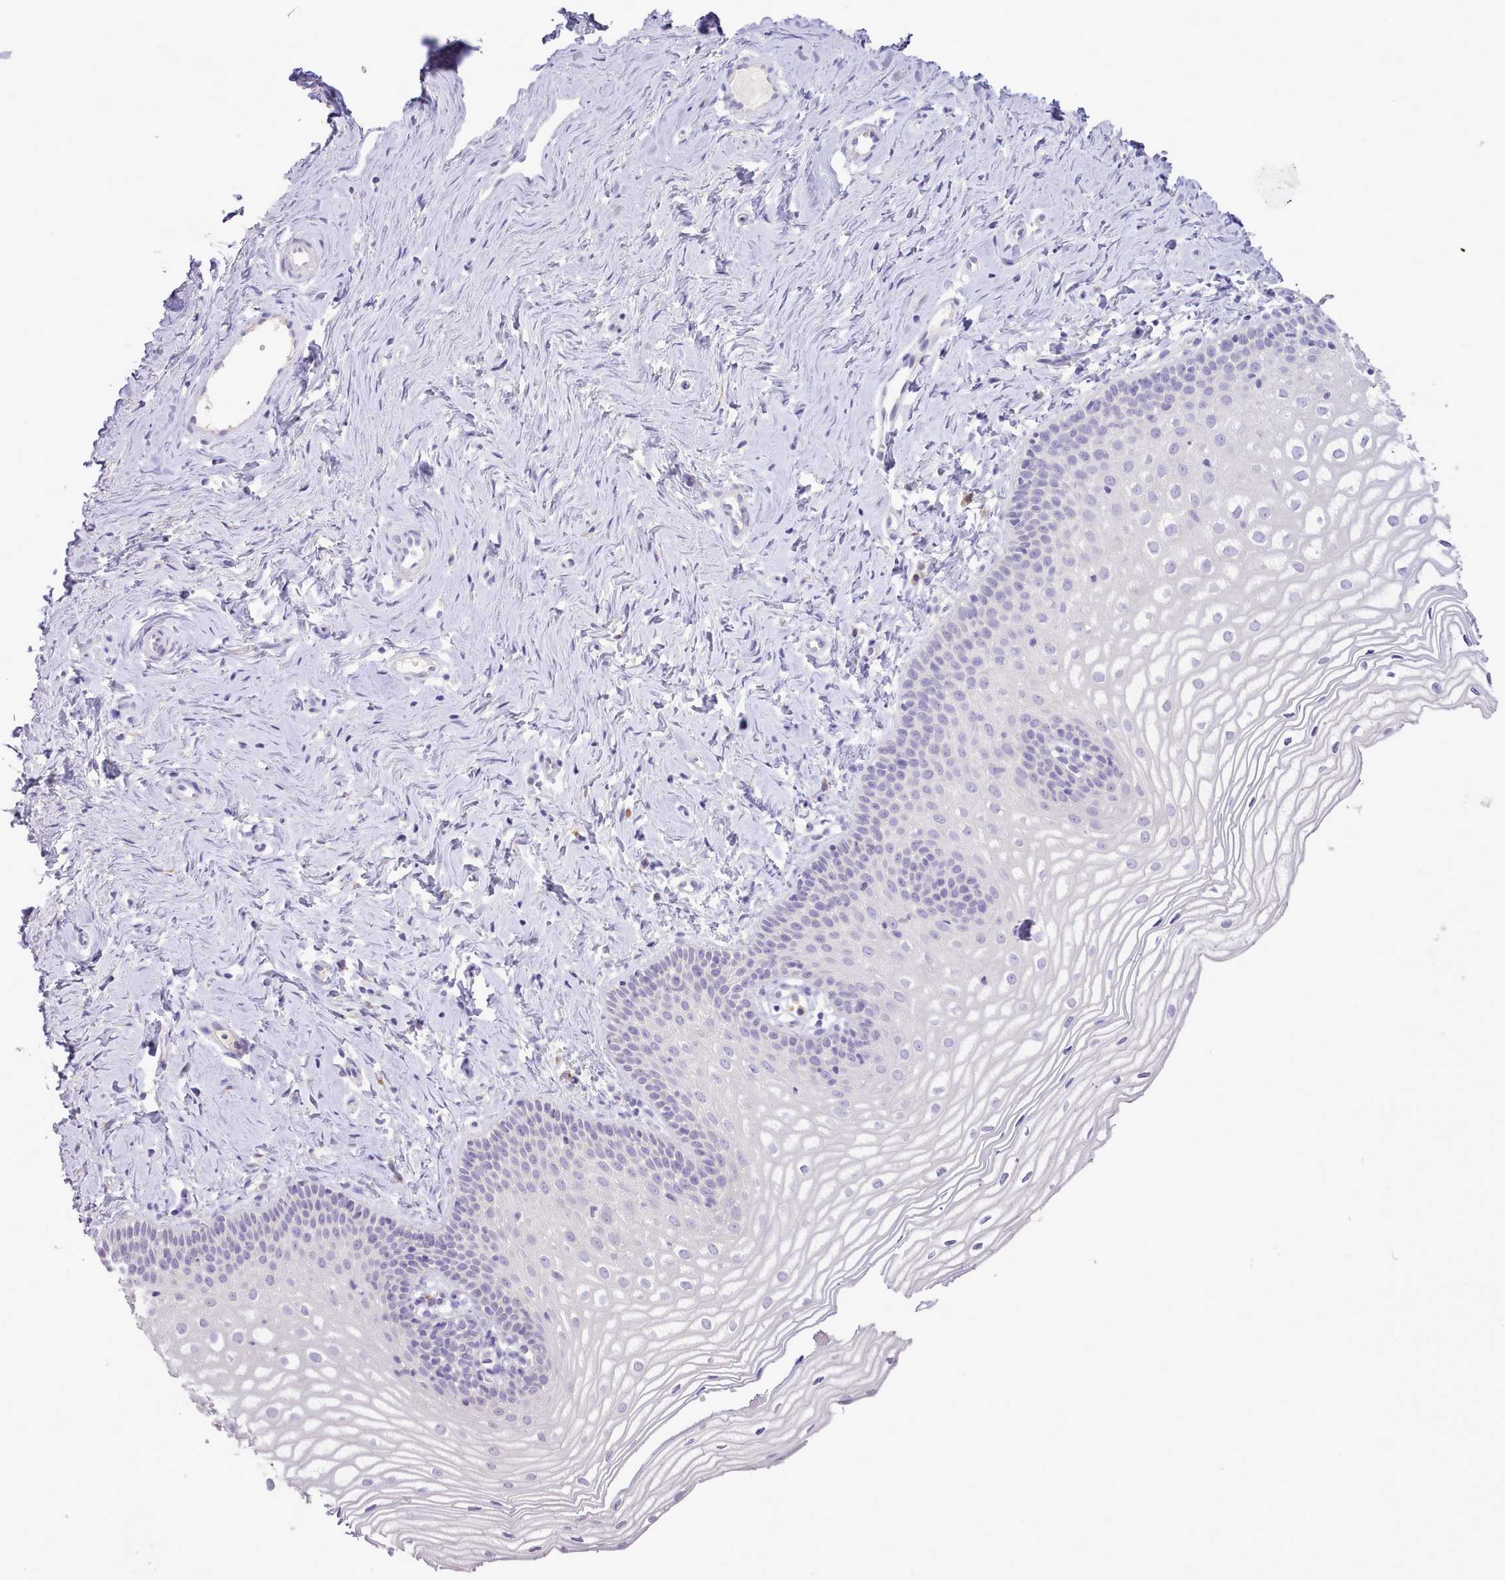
{"staining": {"intensity": "negative", "quantity": "none", "location": "none"}, "tissue": "vagina", "cell_type": "Squamous epithelial cells", "image_type": "normal", "snomed": [{"axis": "morphology", "description": "Normal tissue, NOS"}, {"axis": "topography", "description": "Vagina"}], "caption": "A micrograph of human vagina is negative for staining in squamous epithelial cells.", "gene": "CCL1", "patient": {"sex": "female", "age": 56}}